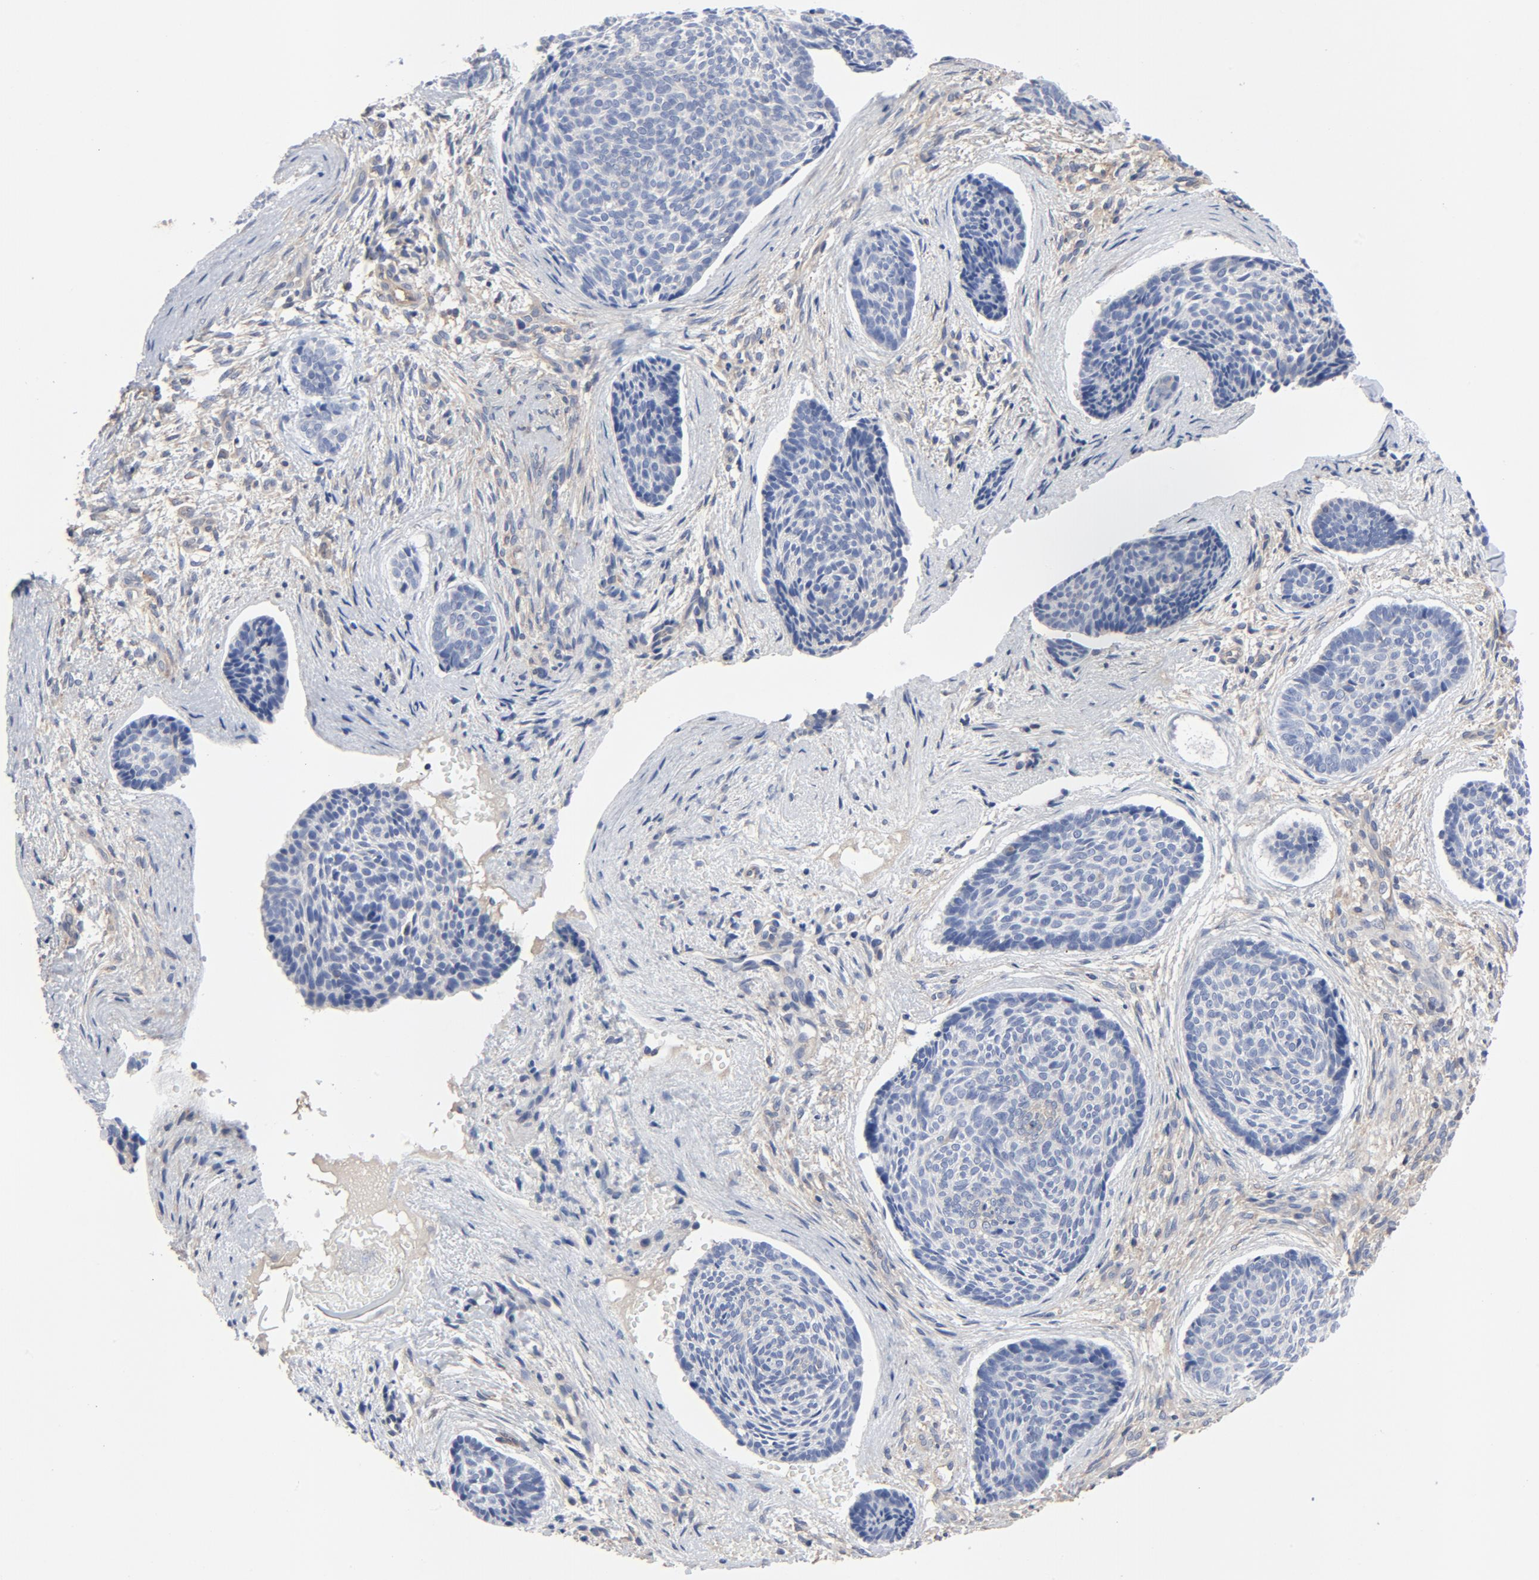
{"staining": {"intensity": "negative", "quantity": "none", "location": "none"}, "tissue": "skin cancer", "cell_type": "Tumor cells", "image_type": "cancer", "snomed": [{"axis": "morphology", "description": "Normal tissue, NOS"}, {"axis": "morphology", "description": "Basal cell carcinoma"}, {"axis": "topography", "description": "Skin"}], "caption": "The micrograph demonstrates no significant positivity in tumor cells of skin basal cell carcinoma. (DAB (3,3'-diaminobenzidine) immunohistochemistry with hematoxylin counter stain).", "gene": "DYNLT3", "patient": {"sex": "female", "age": 57}}